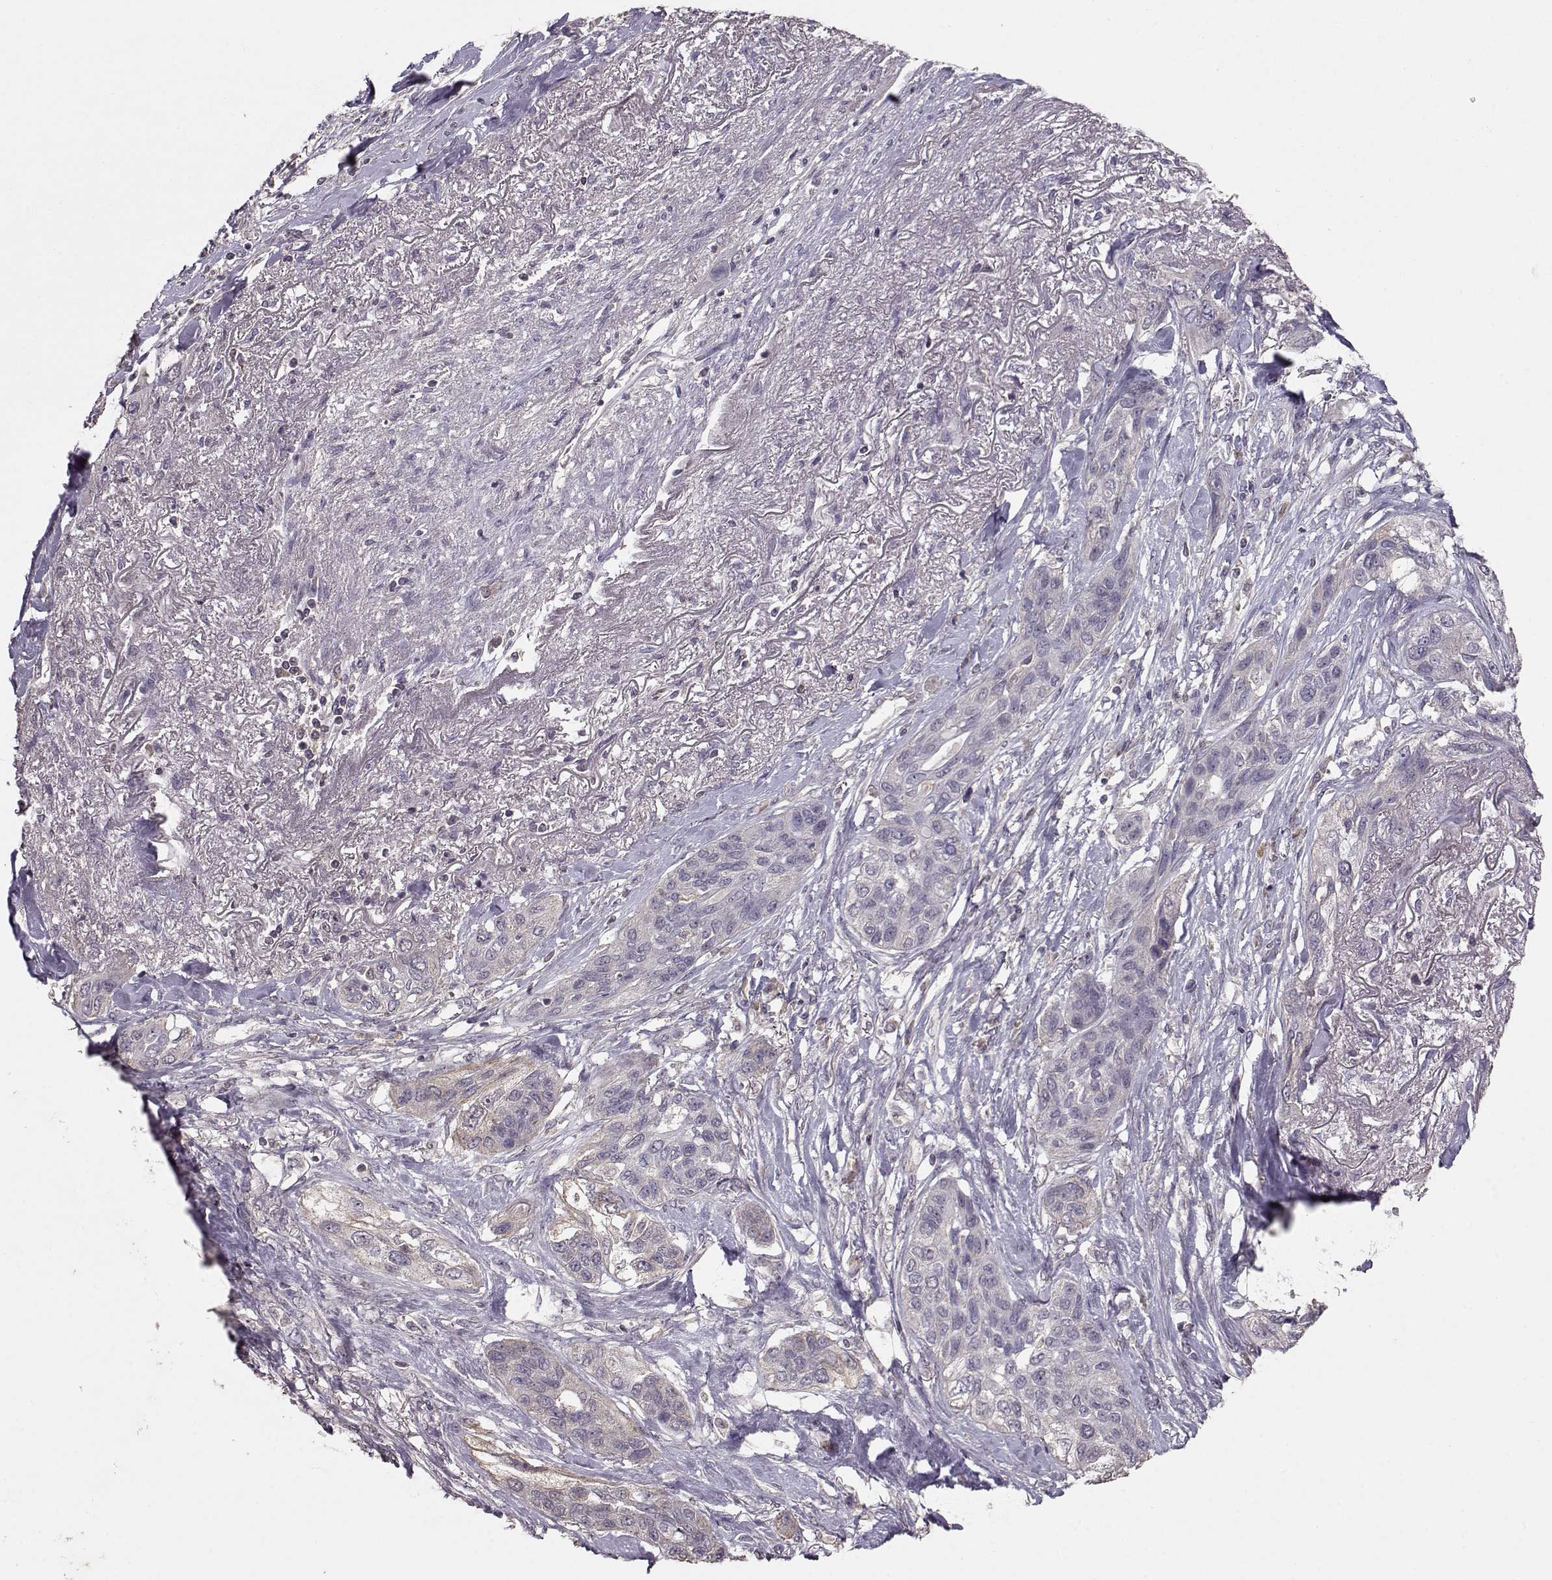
{"staining": {"intensity": "negative", "quantity": "none", "location": "none"}, "tissue": "lung cancer", "cell_type": "Tumor cells", "image_type": "cancer", "snomed": [{"axis": "morphology", "description": "Squamous cell carcinoma, NOS"}, {"axis": "topography", "description": "Lung"}], "caption": "Tumor cells show no significant positivity in lung squamous cell carcinoma.", "gene": "PMCH", "patient": {"sex": "female", "age": 70}}